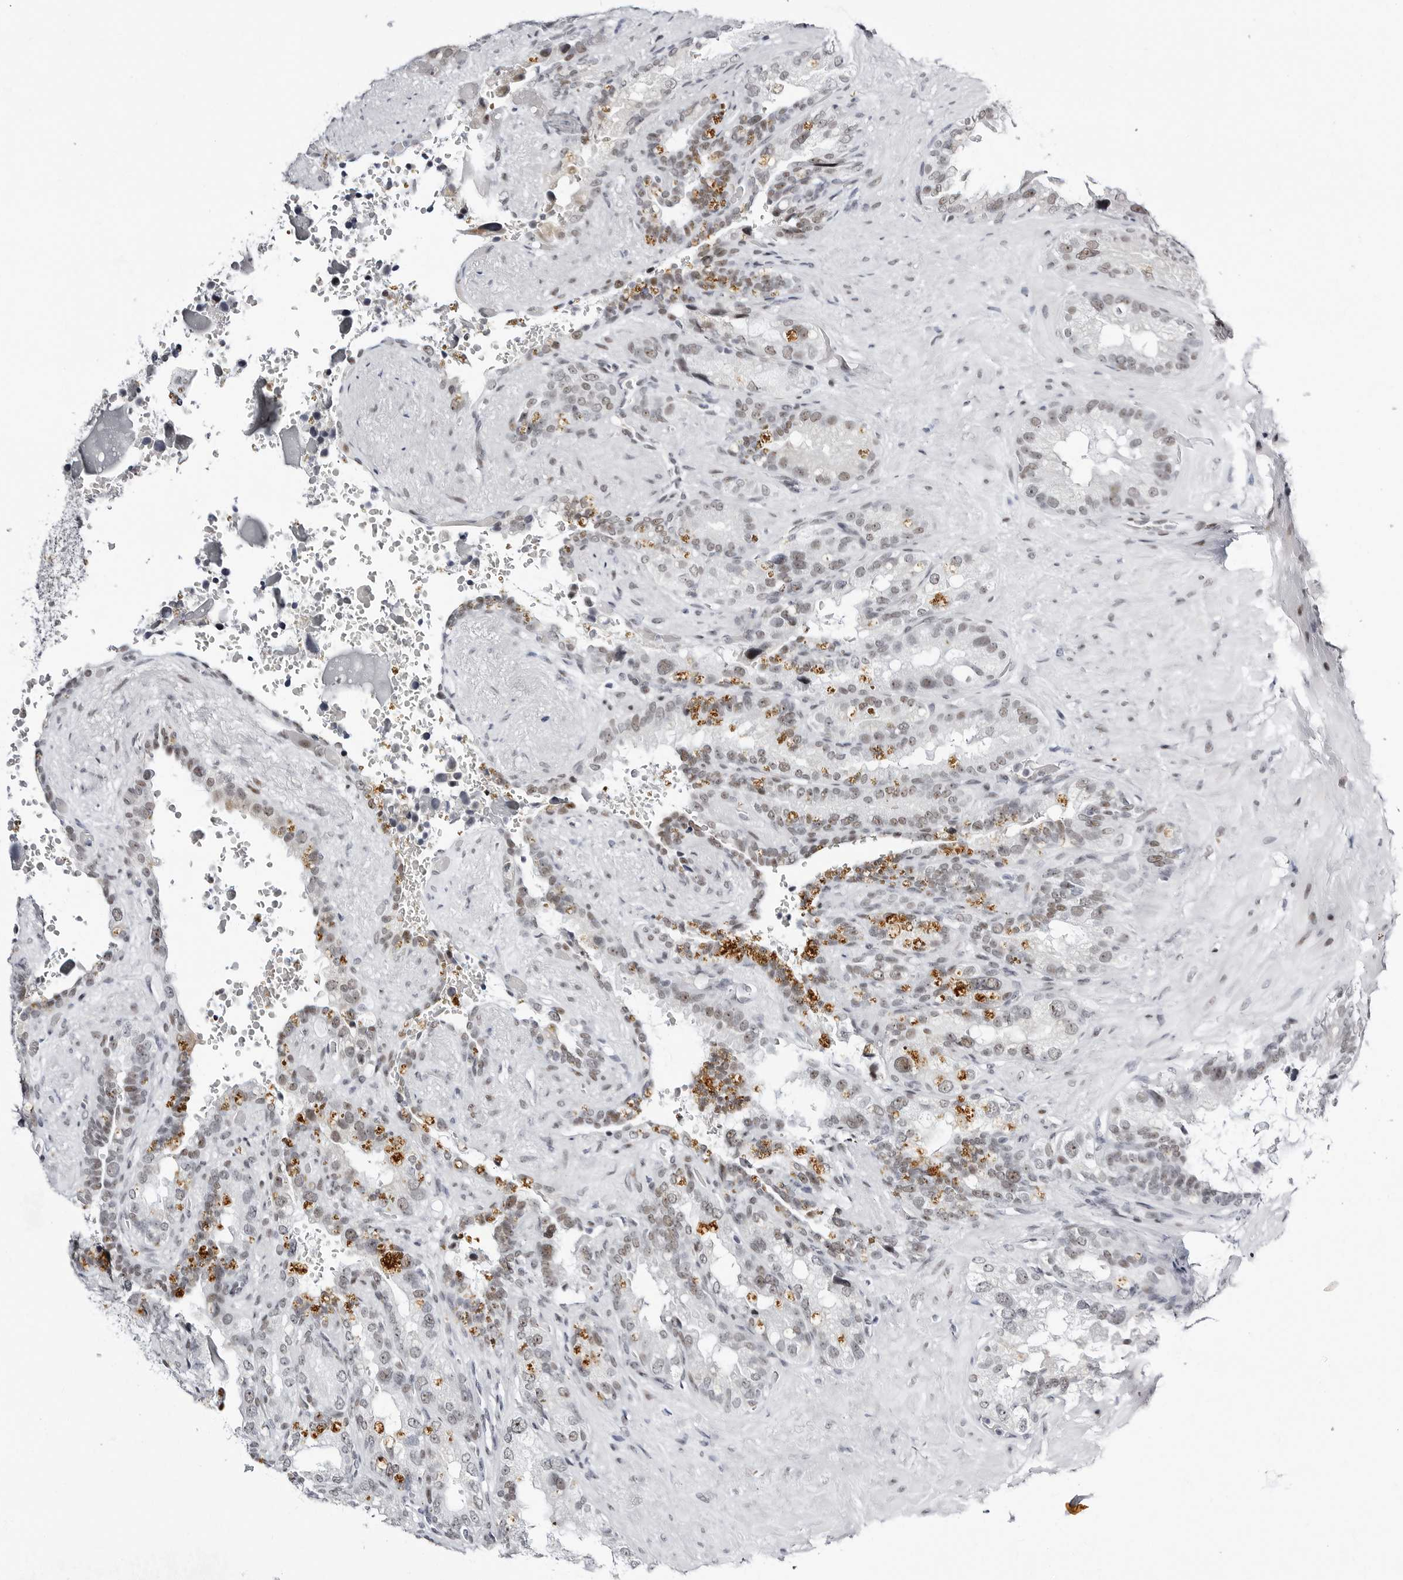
{"staining": {"intensity": "weak", "quantity": "25%-75%", "location": "nuclear"}, "tissue": "seminal vesicle", "cell_type": "Glandular cells", "image_type": "normal", "snomed": [{"axis": "morphology", "description": "Normal tissue, NOS"}, {"axis": "topography", "description": "Seminal veicle"}], "caption": "Protein analysis of normal seminal vesicle reveals weak nuclear expression in about 25%-75% of glandular cells. The staining was performed using DAB (3,3'-diaminobenzidine) to visualize the protein expression in brown, while the nuclei were stained in blue with hematoxylin (Magnification: 20x).", "gene": "VEZF1", "patient": {"sex": "male", "age": 80}}